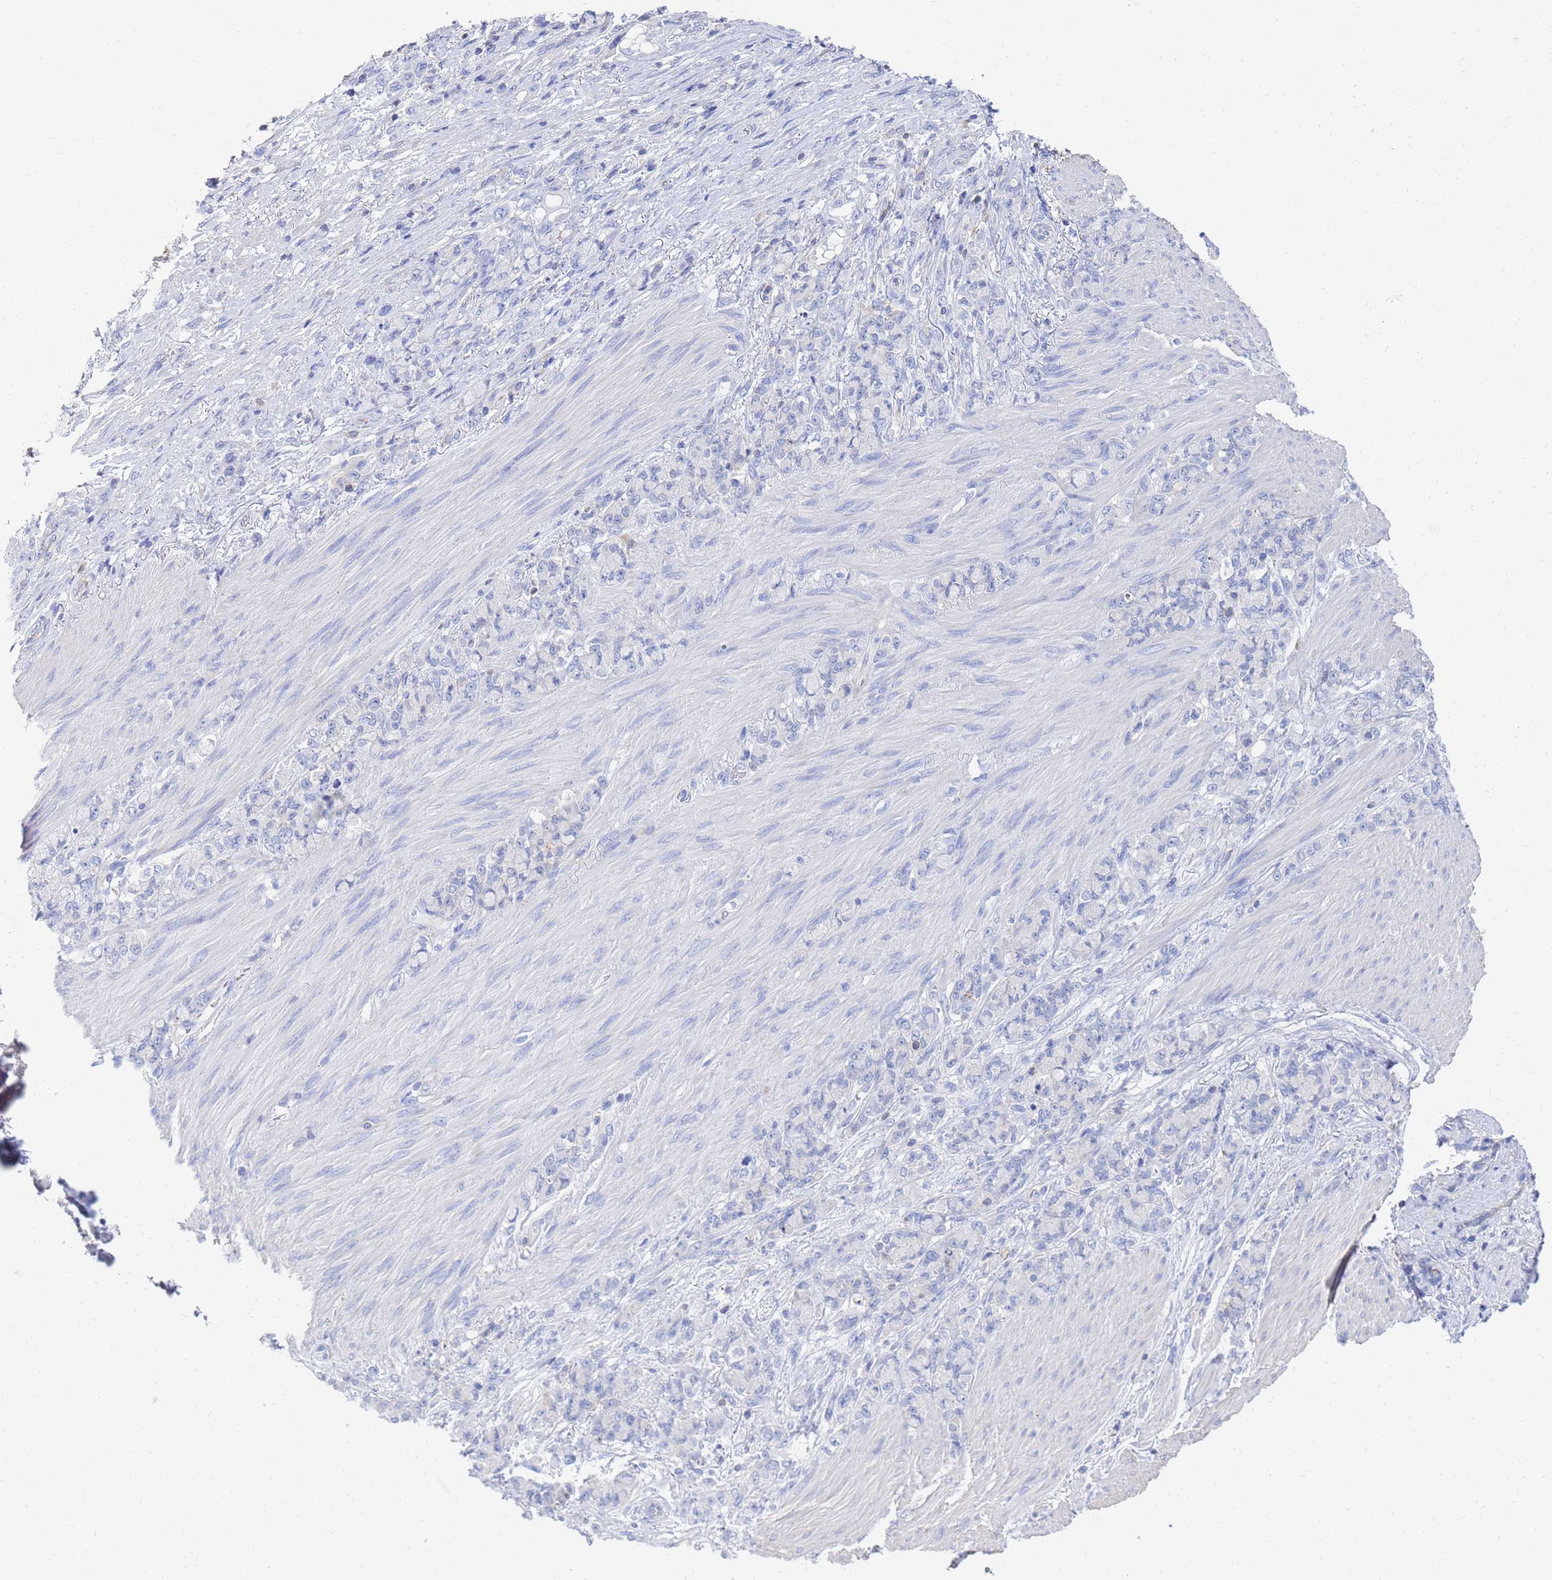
{"staining": {"intensity": "negative", "quantity": "none", "location": "none"}, "tissue": "stomach cancer", "cell_type": "Tumor cells", "image_type": "cancer", "snomed": [{"axis": "morphology", "description": "Normal tissue, NOS"}, {"axis": "morphology", "description": "Adenocarcinoma, NOS"}, {"axis": "topography", "description": "Stomach"}], "caption": "The immunohistochemistry photomicrograph has no significant expression in tumor cells of adenocarcinoma (stomach) tissue.", "gene": "GCHFR", "patient": {"sex": "female", "age": 79}}